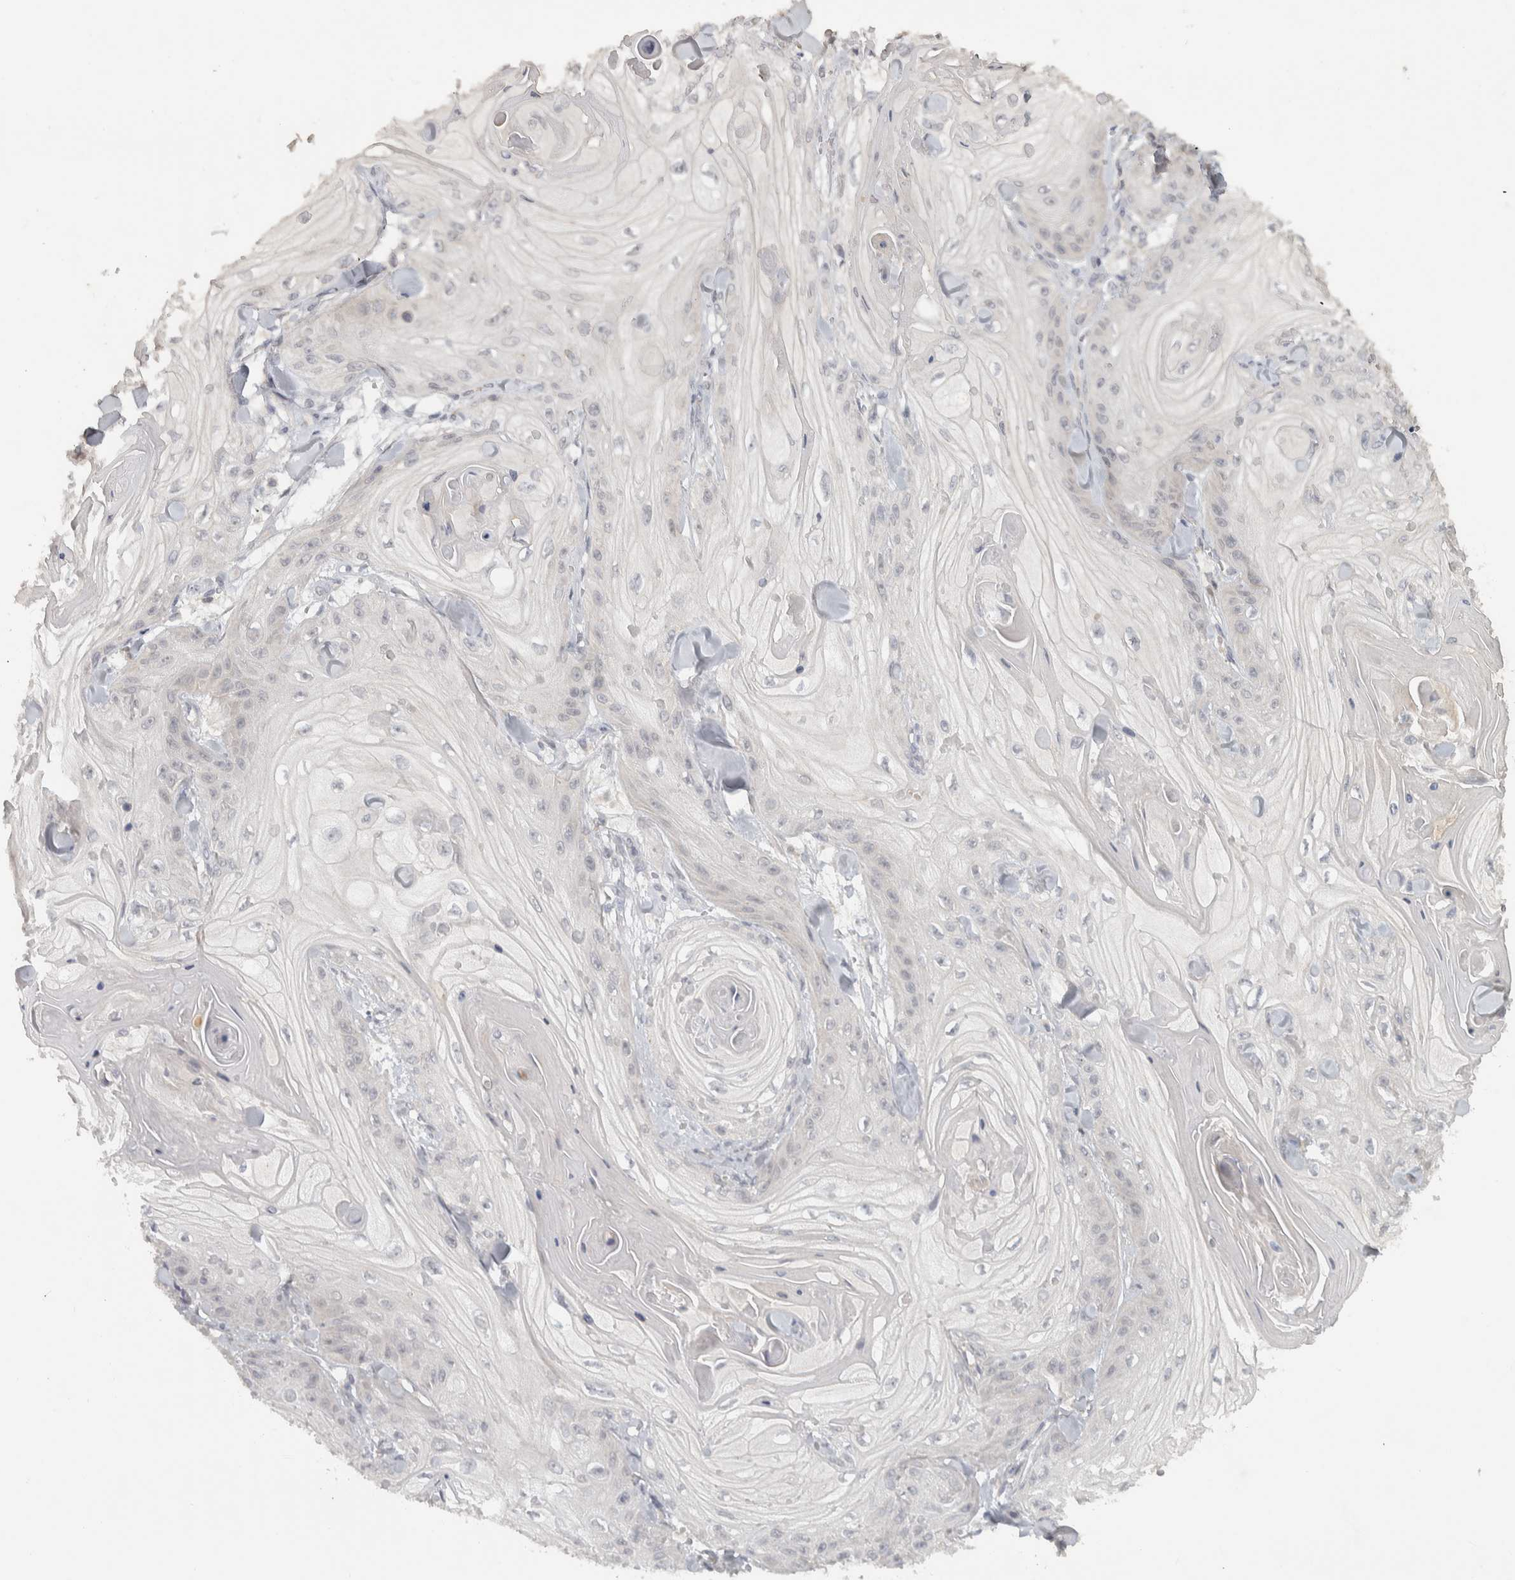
{"staining": {"intensity": "negative", "quantity": "none", "location": "none"}, "tissue": "skin cancer", "cell_type": "Tumor cells", "image_type": "cancer", "snomed": [{"axis": "morphology", "description": "Squamous cell carcinoma, NOS"}, {"axis": "topography", "description": "Skin"}], "caption": "This is an IHC histopathology image of human skin cancer. There is no expression in tumor cells.", "gene": "AFP", "patient": {"sex": "male", "age": 74}}